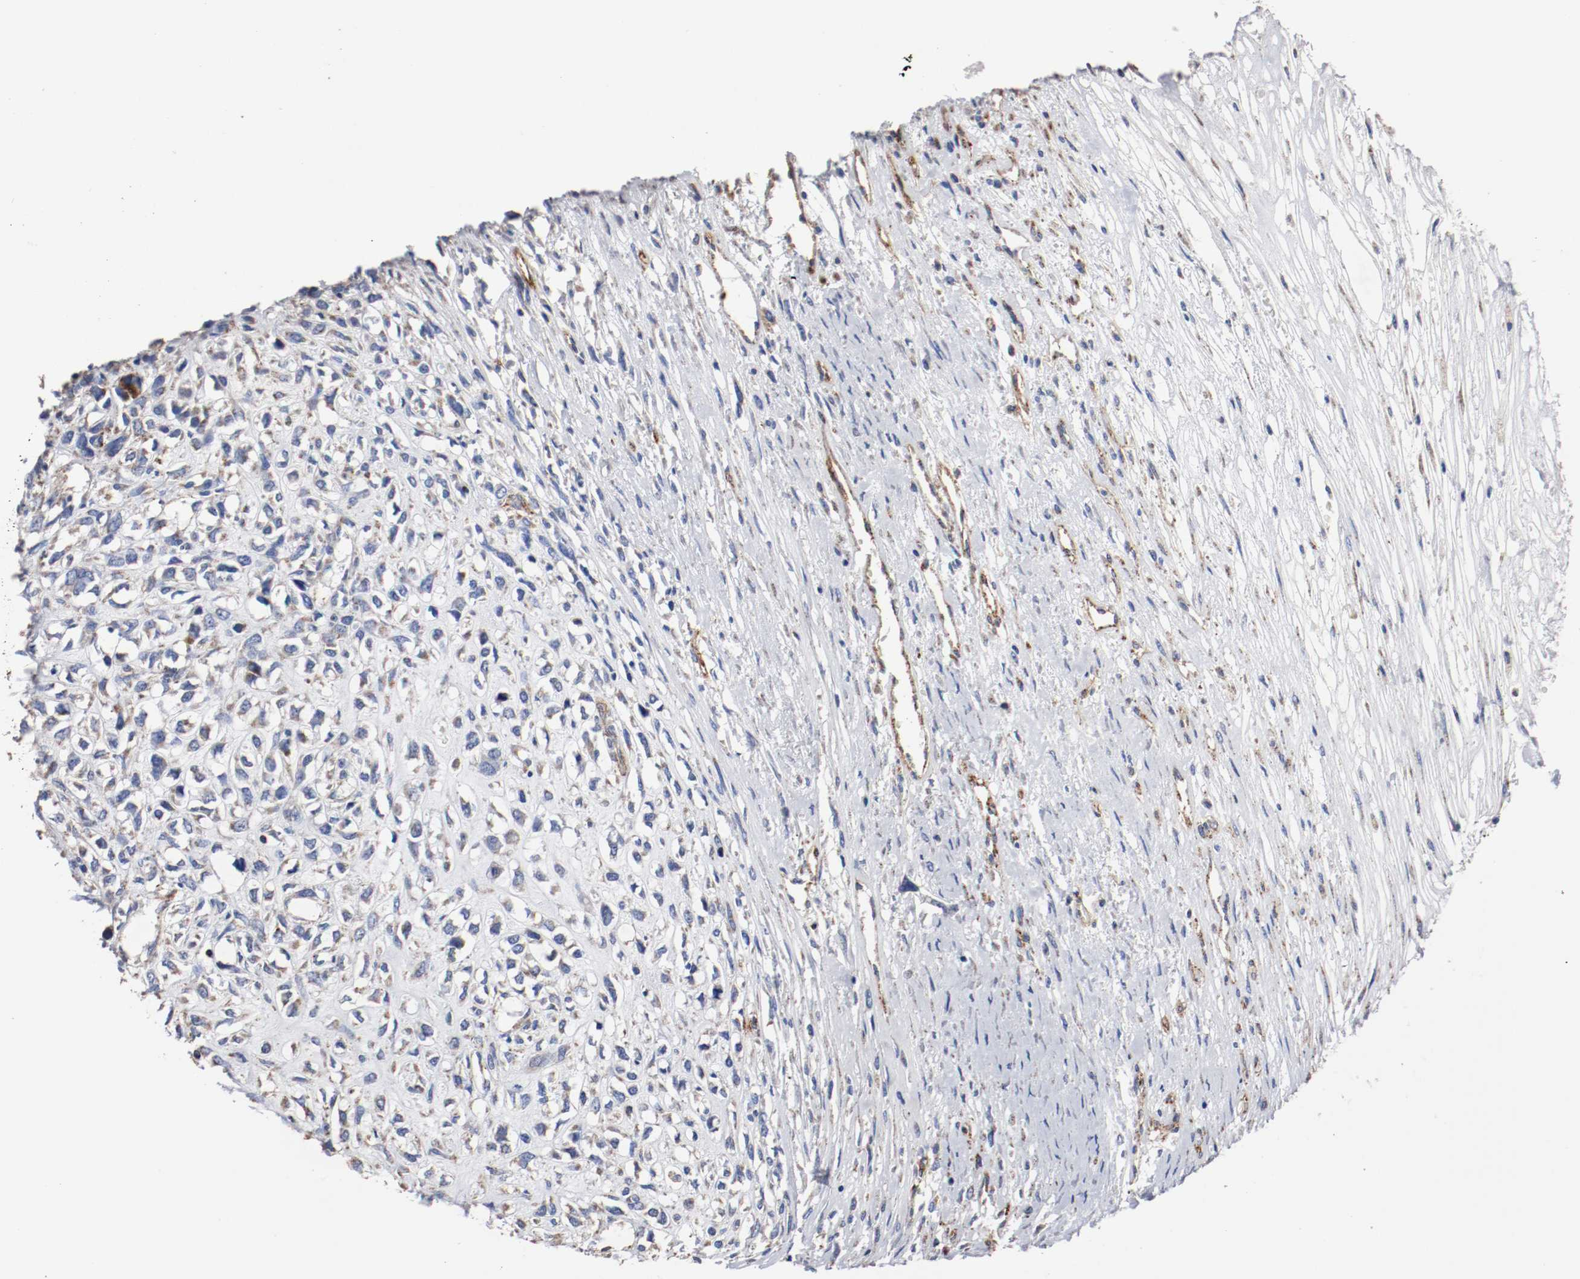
{"staining": {"intensity": "moderate", "quantity": "25%-75%", "location": "cytoplasmic/membranous"}, "tissue": "head and neck cancer", "cell_type": "Tumor cells", "image_type": "cancer", "snomed": [{"axis": "morphology", "description": "Necrosis, NOS"}, {"axis": "morphology", "description": "Neoplasm, malignant, NOS"}, {"axis": "topography", "description": "Salivary gland"}, {"axis": "topography", "description": "Head-Neck"}], "caption": "This is an image of immunohistochemistry (IHC) staining of neoplasm (malignant) (head and neck), which shows moderate positivity in the cytoplasmic/membranous of tumor cells.", "gene": "TUBD1", "patient": {"sex": "male", "age": 43}}